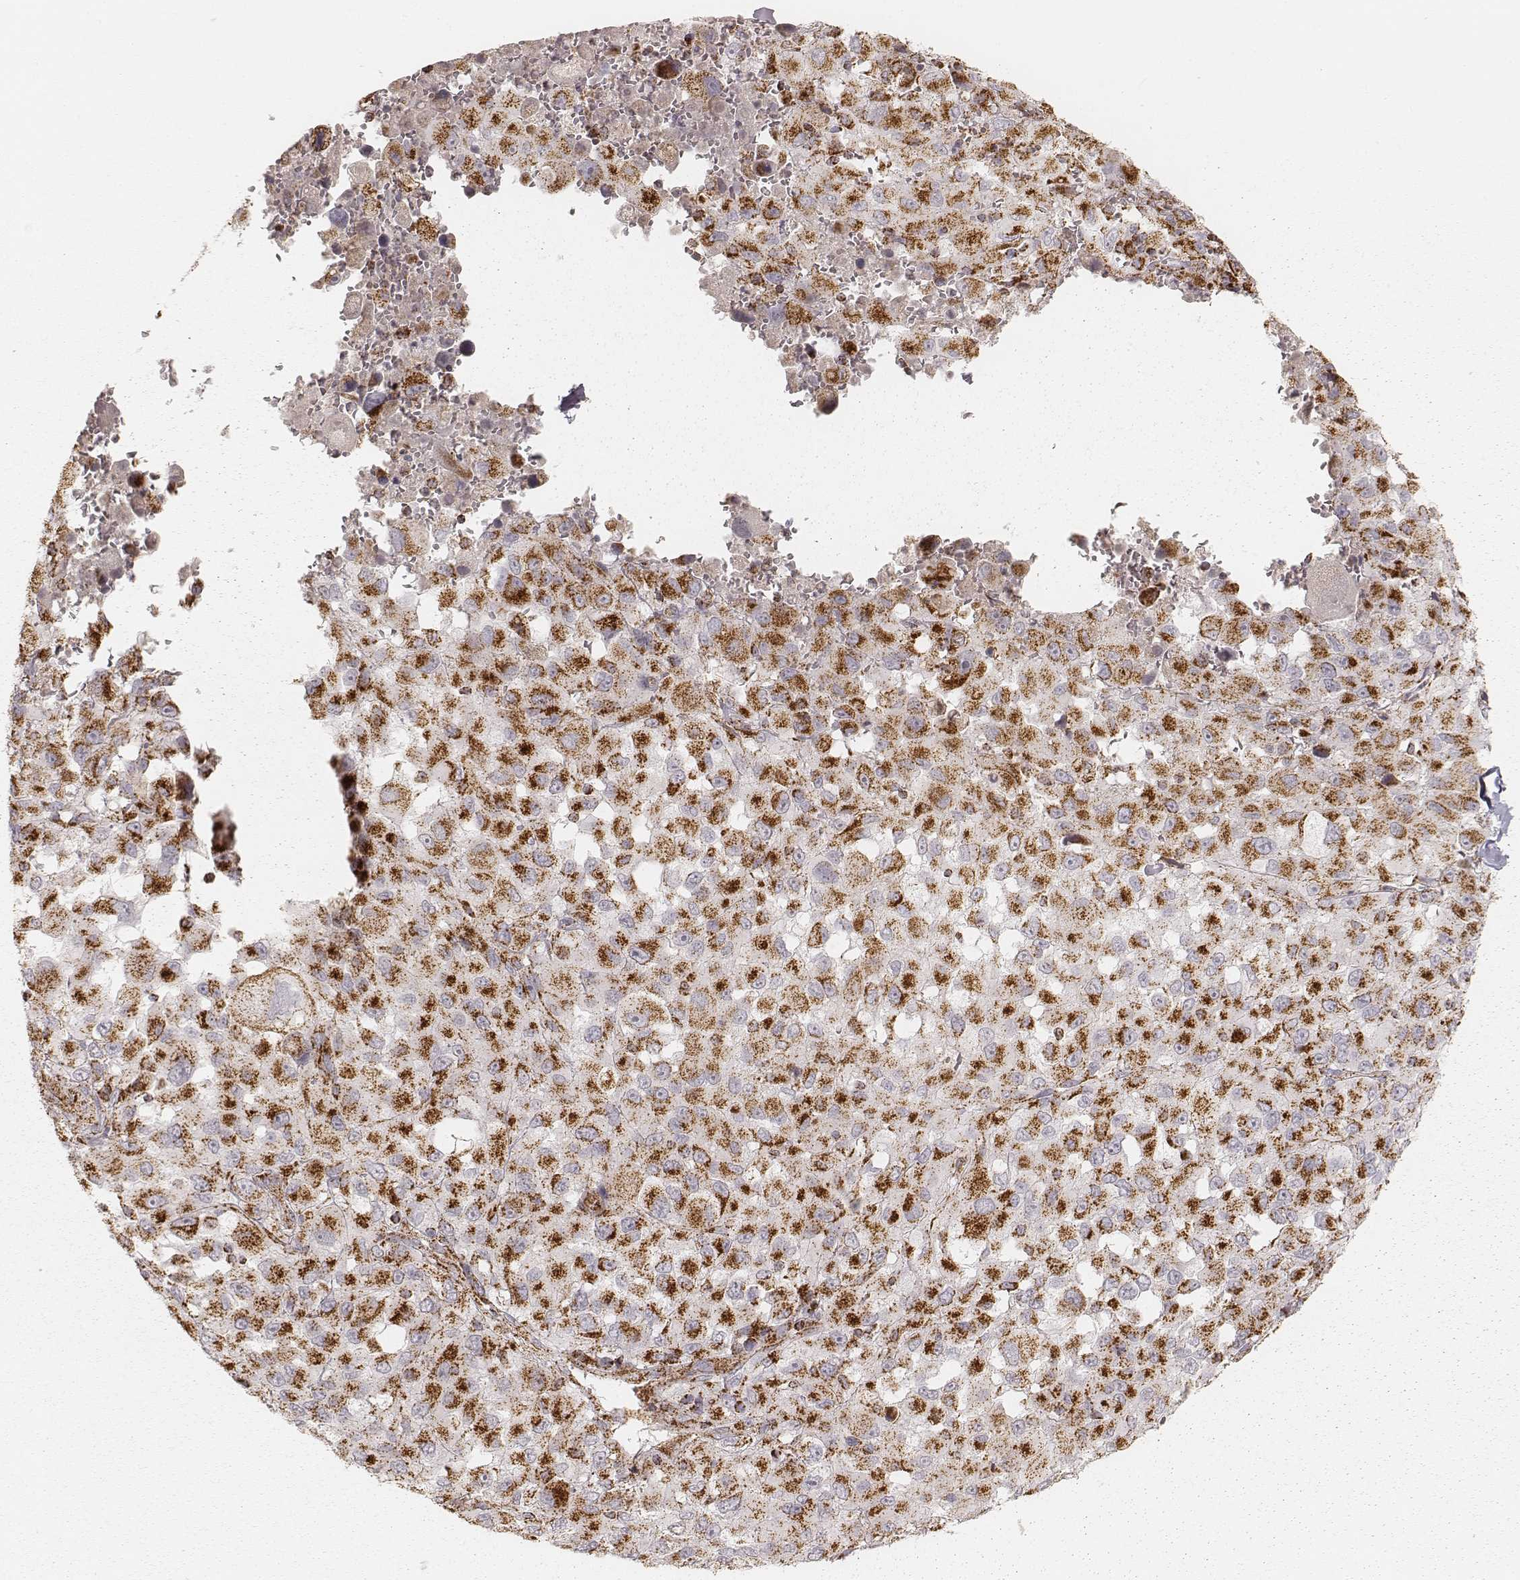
{"staining": {"intensity": "strong", "quantity": ">75%", "location": "cytoplasmic/membranous"}, "tissue": "melanoma", "cell_type": "Tumor cells", "image_type": "cancer", "snomed": [{"axis": "morphology", "description": "Malignant melanoma, Metastatic site"}, {"axis": "topography", "description": "Lymph node"}], "caption": "Human malignant melanoma (metastatic site) stained with a brown dye reveals strong cytoplasmic/membranous positive staining in approximately >75% of tumor cells.", "gene": "CS", "patient": {"sex": "male", "age": 50}}